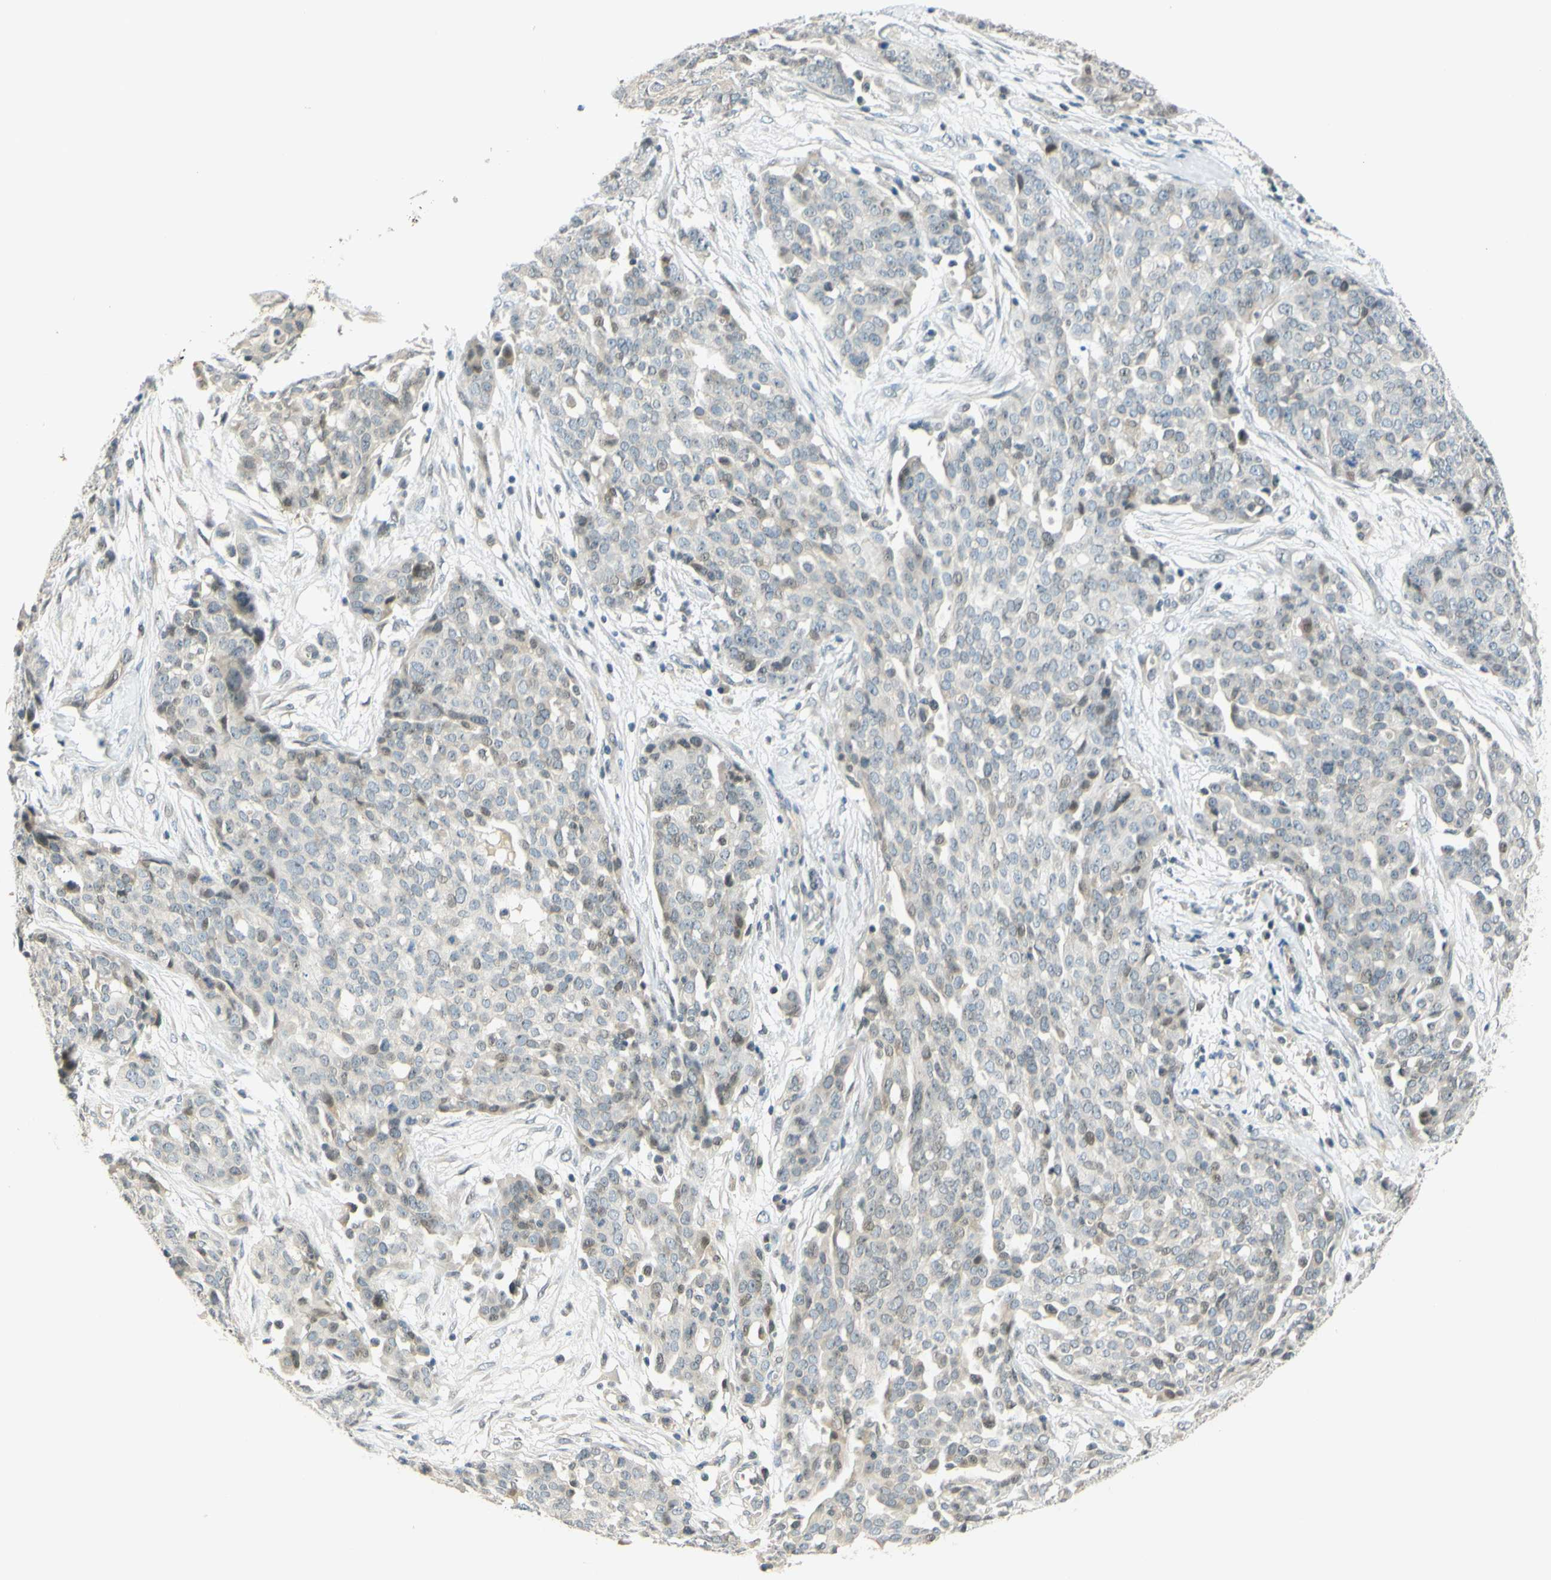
{"staining": {"intensity": "weak", "quantity": "<25%", "location": "nuclear"}, "tissue": "ovarian cancer", "cell_type": "Tumor cells", "image_type": "cancer", "snomed": [{"axis": "morphology", "description": "Cystadenocarcinoma, serous, NOS"}, {"axis": "topography", "description": "Soft tissue"}, {"axis": "topography", "description": "Ovary"}], "caption": "Tumor cells are negative for protein expression in human ovarian serous cystadenocarcinoma.", "gene": "C2CD2L", "patient": {"sex": "female", "age": 57}}